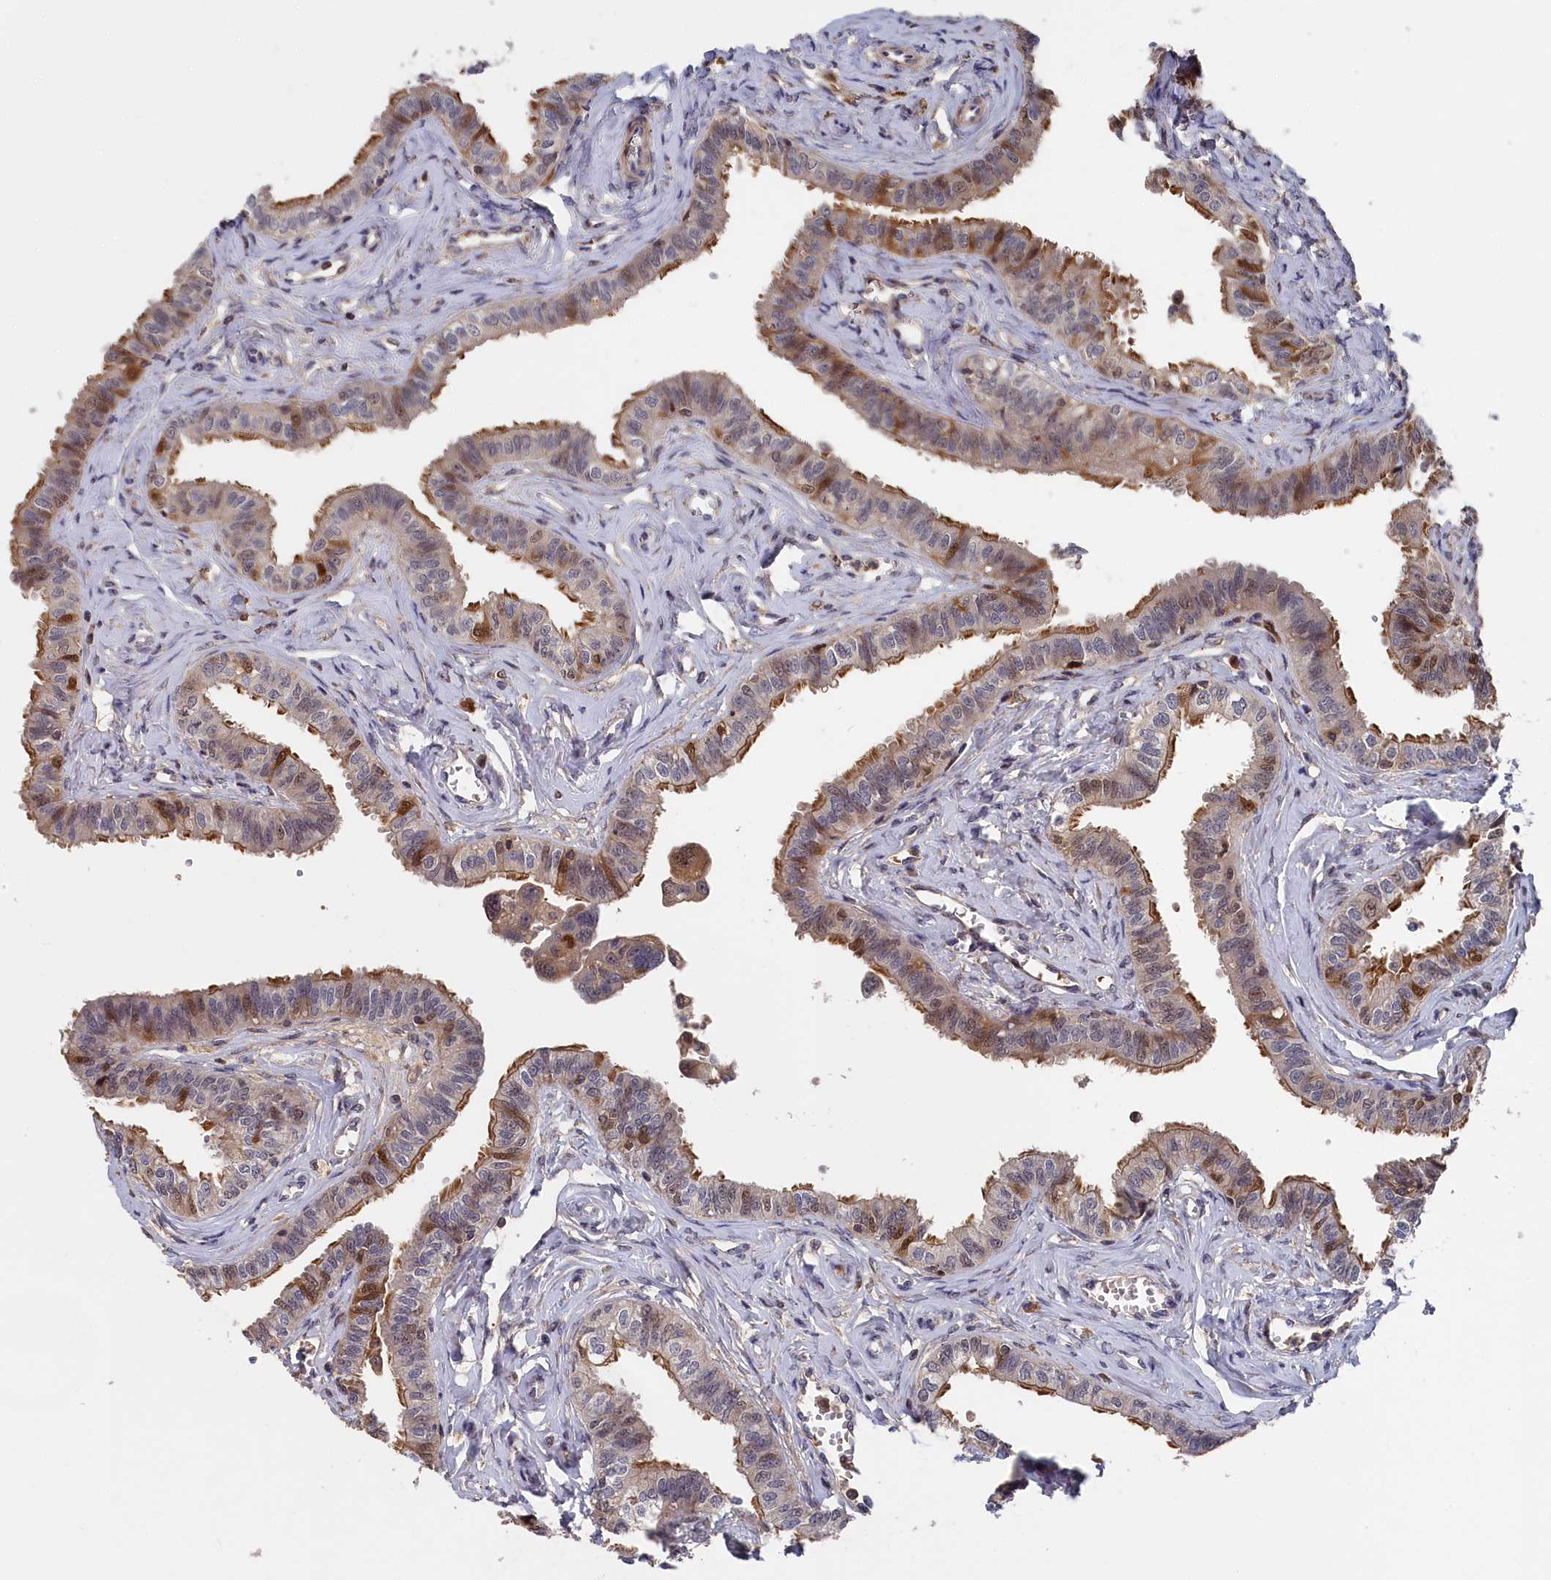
{"staining": {"intensity": "moderate", "quantity": "25%-75%", "location": "cytoplasmic/membranous"}, "tissue": "fallopian tube", "cell_type": "Glandular cells", "image_type": "normal", "snomed": [{"axis": "morphology", "description": "Normal tissue, NOS"}, {"axis": "morphology", "description": "Carcinoma, NOS"}, {"axis": "topography", "description": "Fallopian tube"}, {"axis": "topography", "description": "Ovary"}], "caption": "Fallopian tube stained for a protein (brown) exhibits moderate cytoplasmic/membranous positive positivity in about 25%-75% of glandular cells.", "gene": "RMI2", "patient": {"sex": "female", "age": 59}}